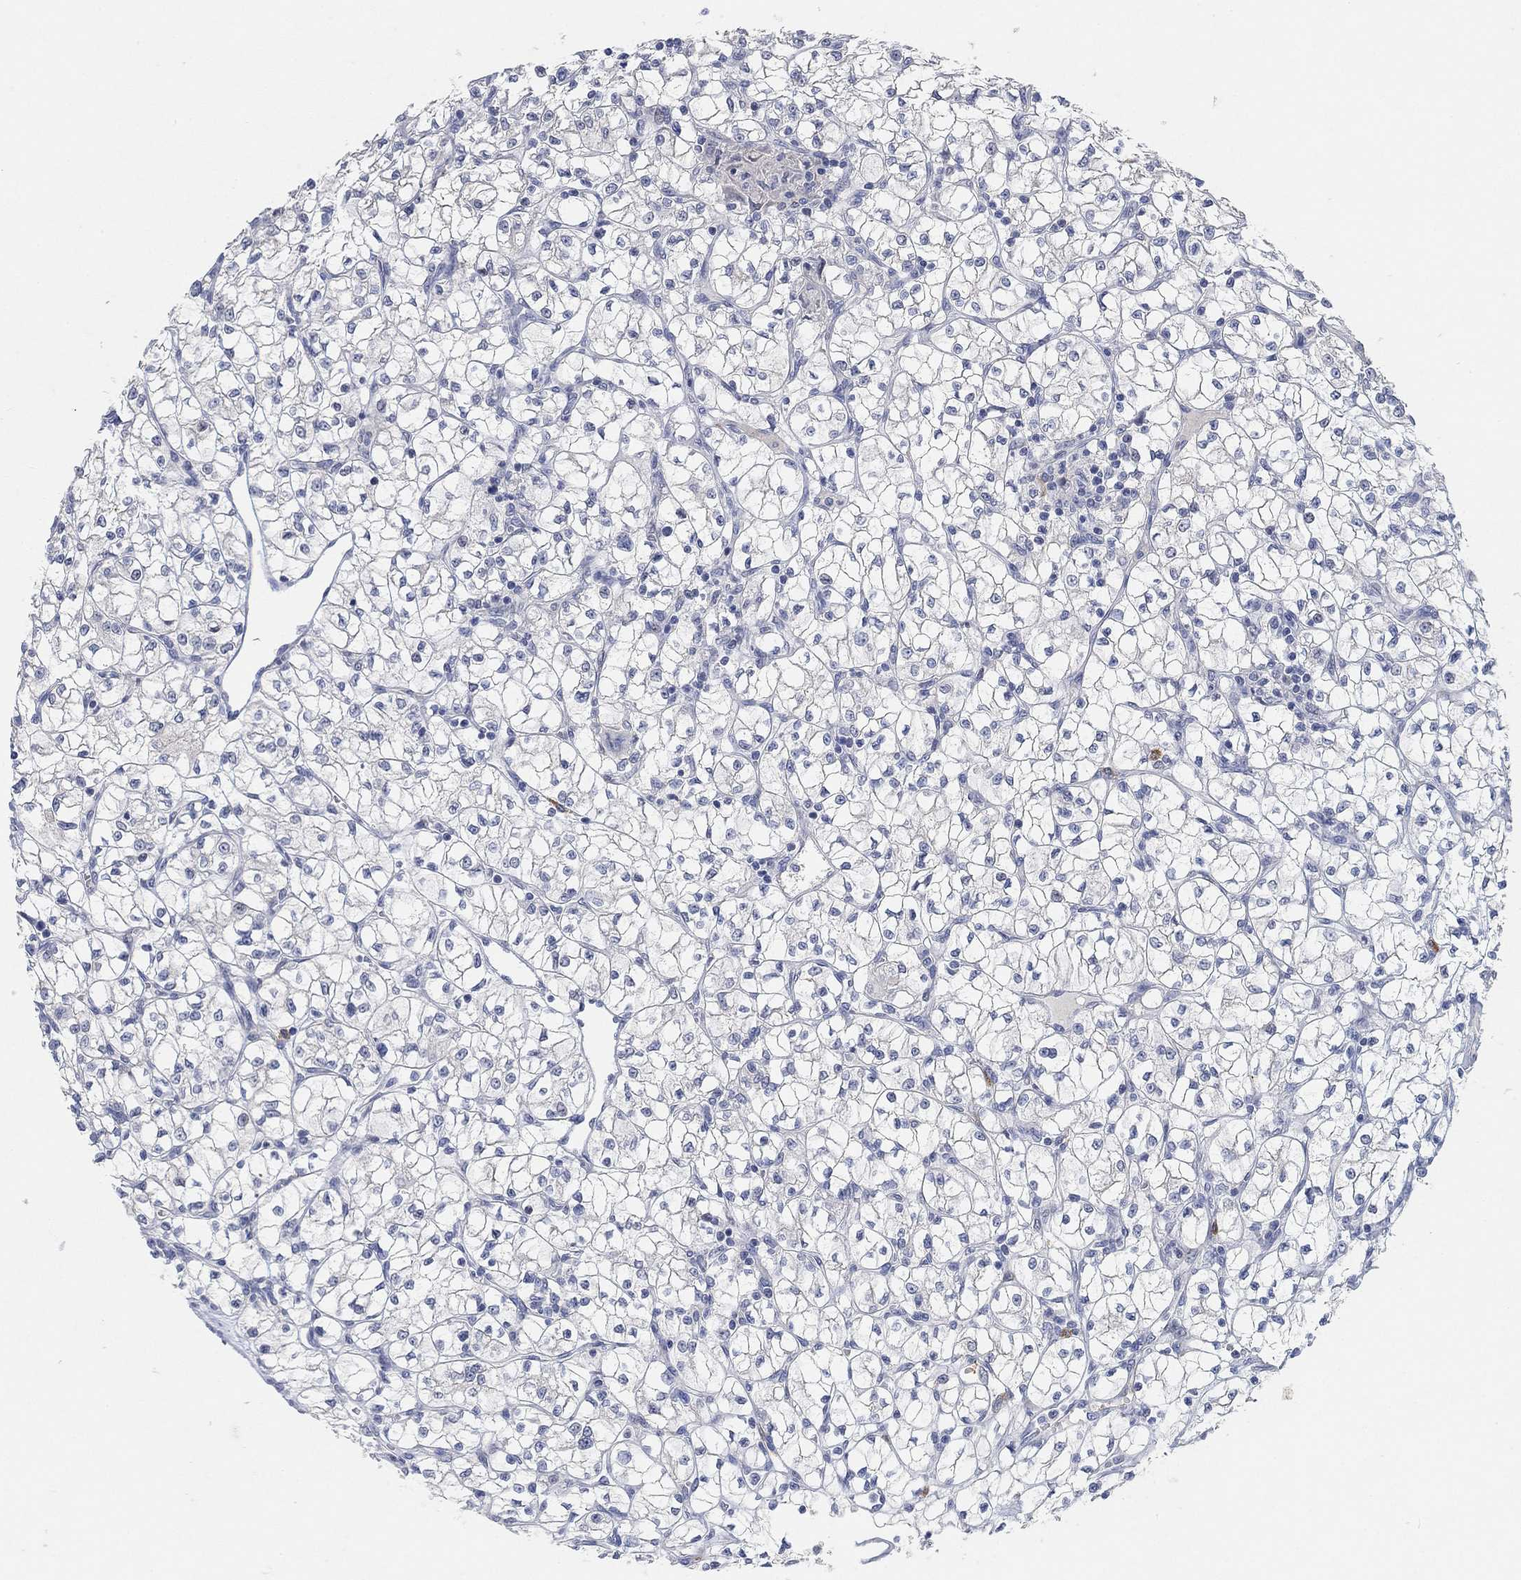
{"staining": {"intensity": "negative", "quantity": "none", "location": "none"}, "tissue": "renal cancer", "cell_type": "Tumor cells", "image_type": "cancer", "snomed": [{"axis": "morphology", "description": "Adenocarcinoma, NOS"}, {"axis": "topography", "description": "Kidney"}], "caption": "An image of human adenocarcinoma (renal) is negative for staining in tumor cells. (DAB (3,3'-diaminobenzidine) immunohistochemistry (IHC) with hematoxylin counter stain).", "gene": "VAT1L", "patient": {"sex": "female", "age": 64}}